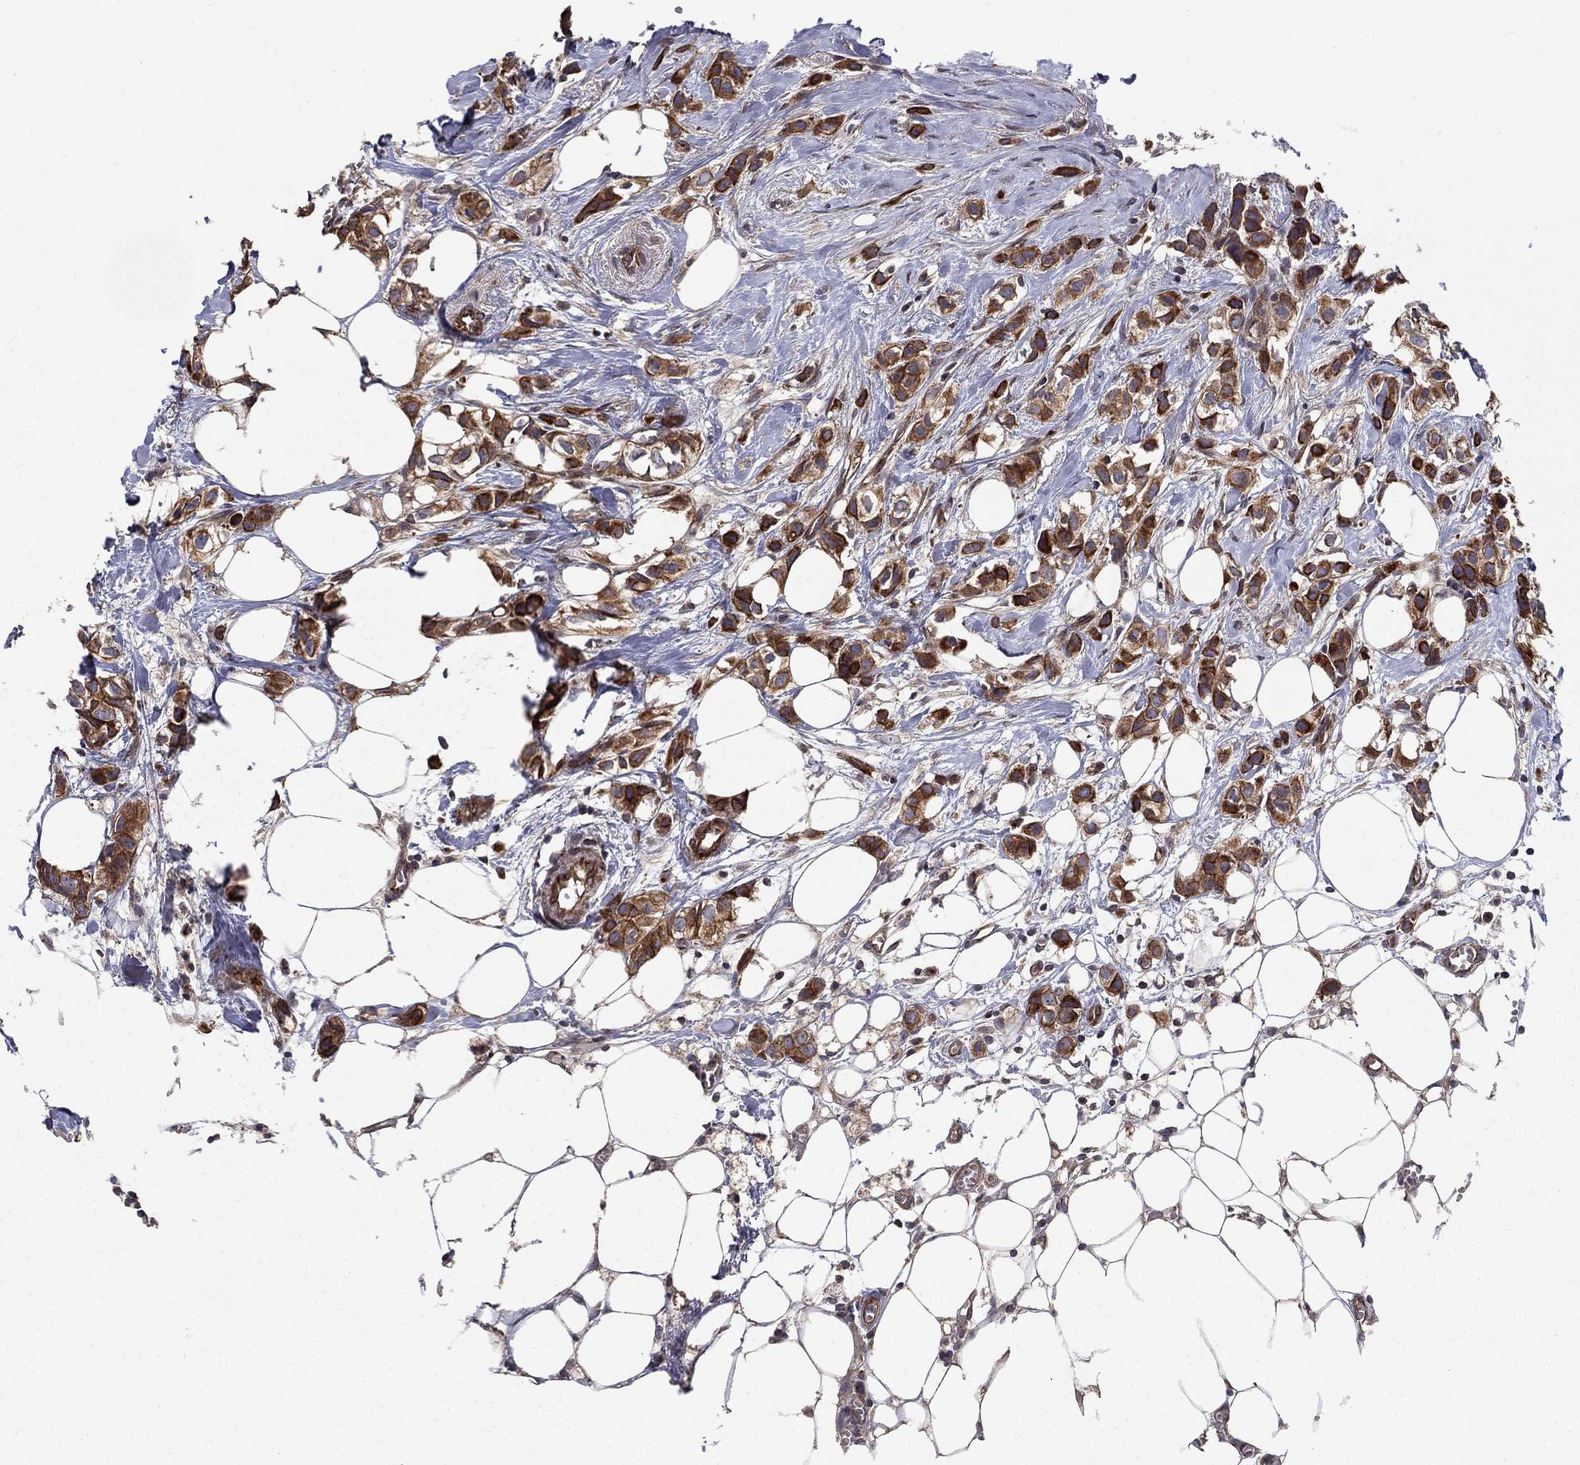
{"staining": {"intensity": "strong", "quantity": ">75%", "location": "cytoplasmic/membranous"}, "tissue": "breast cancer", "cell_type": "Tumor cells", "image_type": "cancer", "snomed": [{"axis": "morphology", "description": "Duct carcinoma"}, {"axis": "topography", "description": "Breast"}], "caption": "Immunohistochemical staining of human breast cancer (invasive ductal carcinoma) demonstrates high levels of strong cytoplasmic/membranous protein positivity in about >75% of tumor cells.", "gene": "BMERB1", "patient": {"sex": "female", "age": 85}}